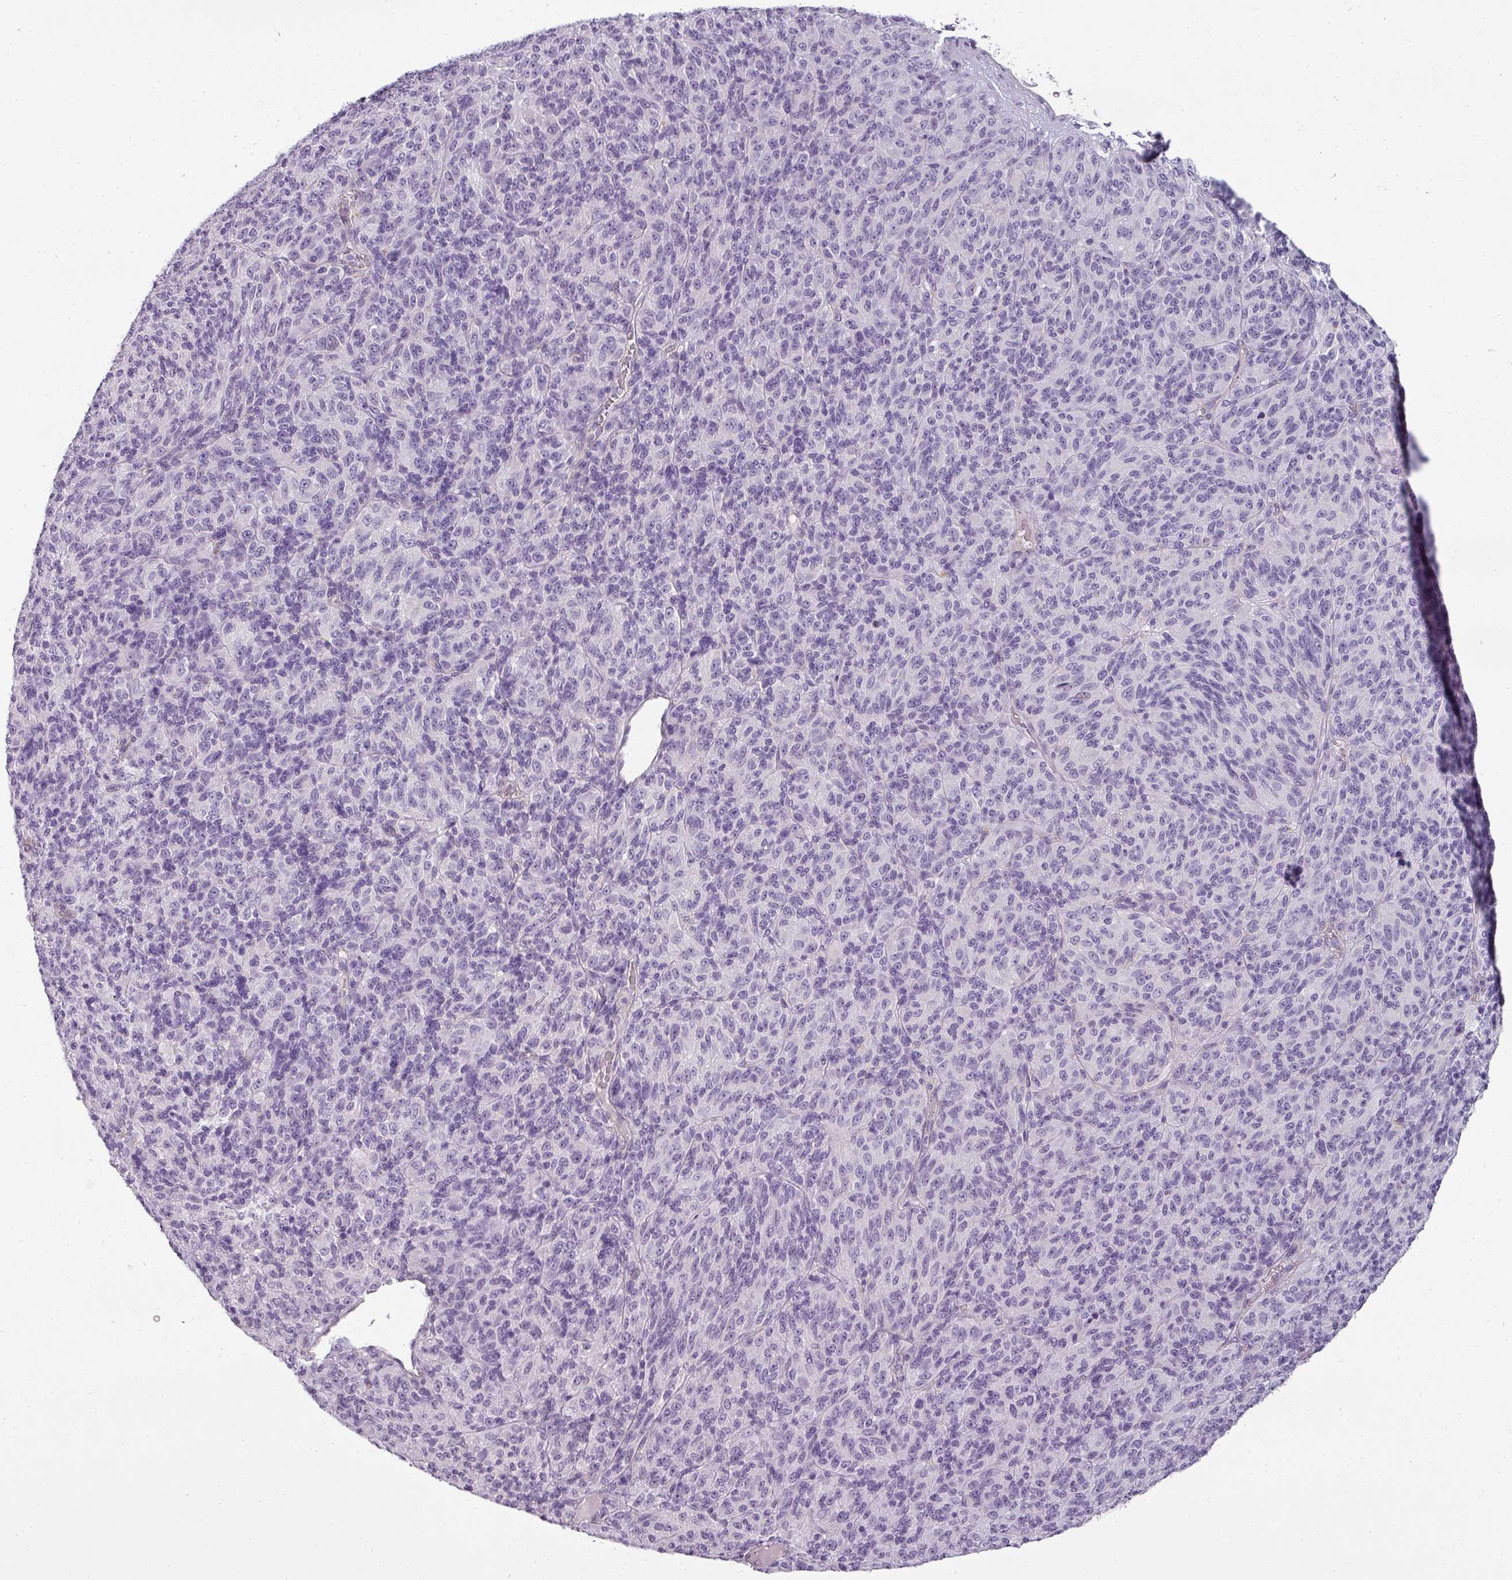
{"staining": {"intensity": "negative", "quantity": "none", "location": "none"}, "tissue": "melanoma", "cell_type": "Tumor cells", "image_type": "cancer", "snomed": [{"axis": "morphology", "description": "Malignant melanoma, Metastatic site"}, {"axis": "topography", "description": "Brain"}], "caption": "An immunohistochemistry image of melanoma is shown. There is no staining in tumor cells of melanoma.", "gene": "ASB1", "patient": {"sex": "female", "age": 56}}